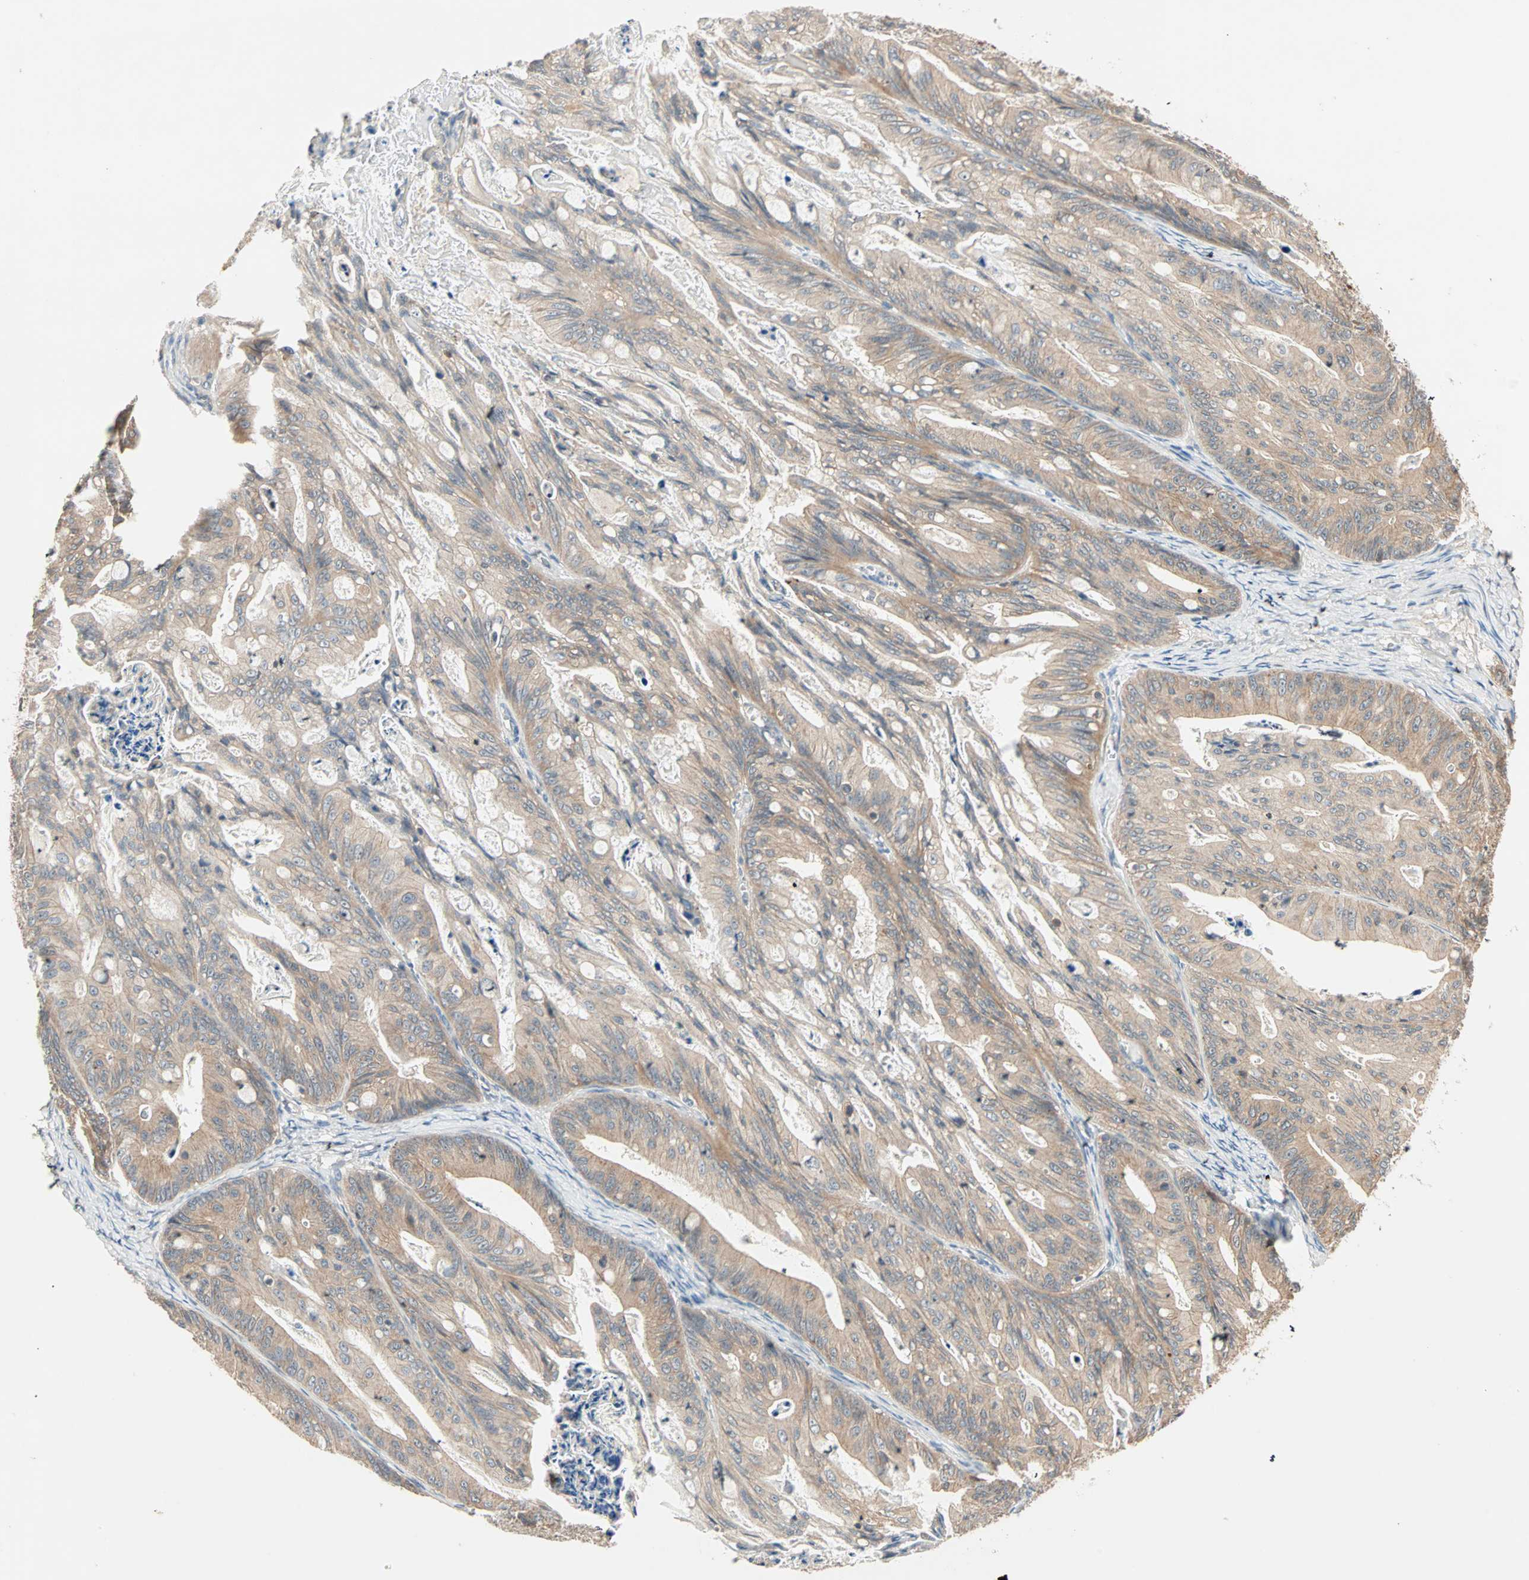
{"staining": {"intensity": "moderate", "quantity": ">75%", "location": "cytoplasmic/membranous"}, "tissue": "ovarian cancer", "cell_type": "Tumor cells", "image_type": "cancer", "snomed": [{"axis": "morphology", "description": "Cystadenocarcinoma, mucinous, NOS"}, {"axis": "topography", "description": "Ovary"}], "caption": "DAB (3,3'-diaminobenzidine) immunohistochemical staining of human ovarian mucinous cystadenocarcinoma displays moderate cytoplasmic/membranous protein expression in about >75% of tumor cells.", "gene": "TTF2", "patient": {"sex": "female", "age": 37}}